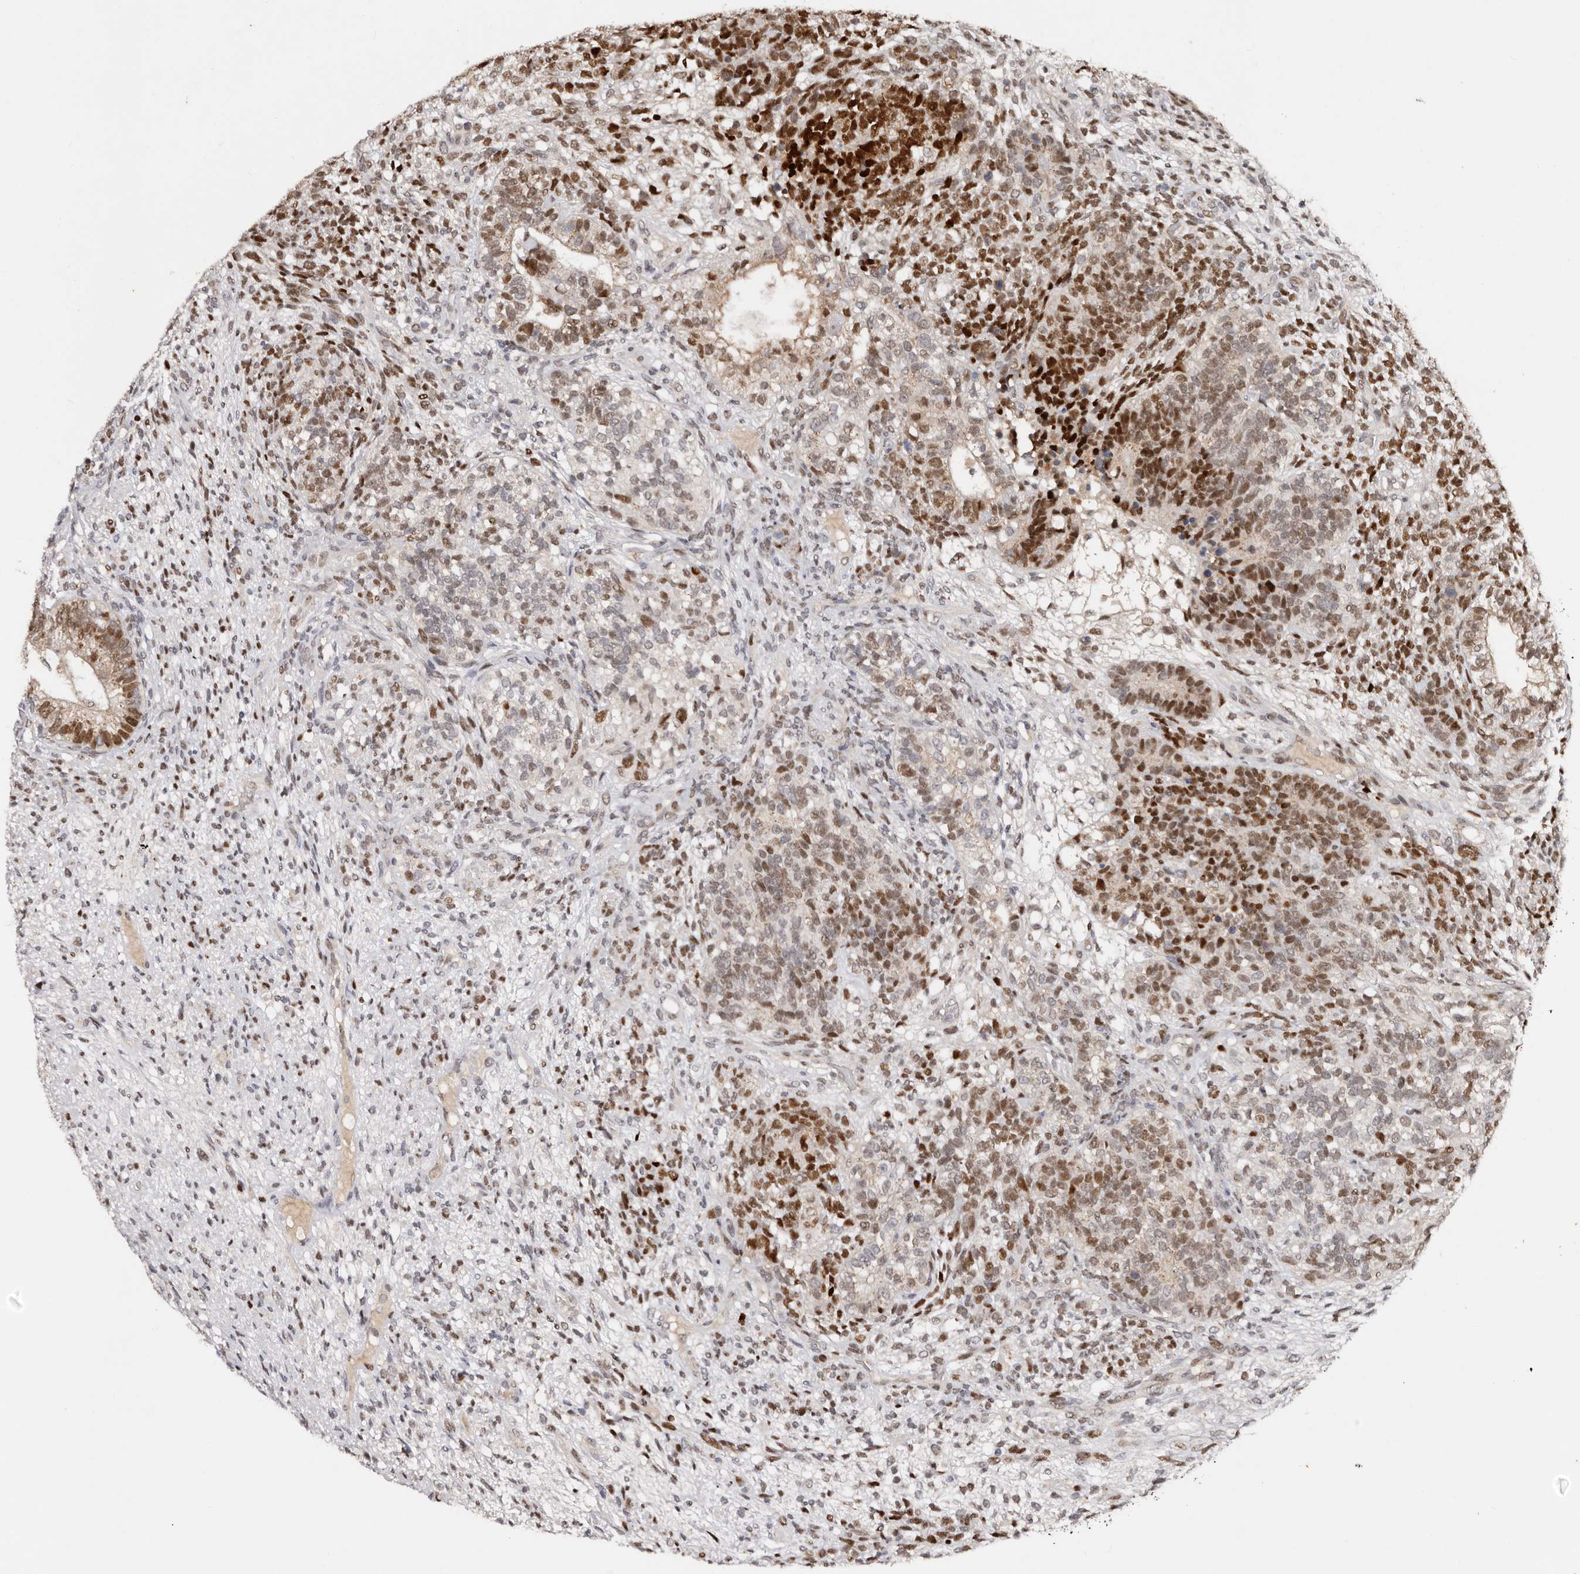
{"staining": {"intensity": "strong", "quantity": "25%-75%", "location": "nuclear"}, "tissue": "testis cancer", "cell_type": "Tumor cells", "image_type": "cancer", "snomed": [{"axis": "morphology", "description": "Seminoma, NOS"}, {"axis": "morphology", "description": "Carcinoma, Embryonal, NOS"}, {"axis": "topography", "description": "Testis"}], "caption": "Human testis cancer stained with a brown dye exhibits strong nuclear positive expression in approximately 25%-75% of tumor cells.", "gene": "KLF7", "patient": {"sex": "male", "age": 28}}